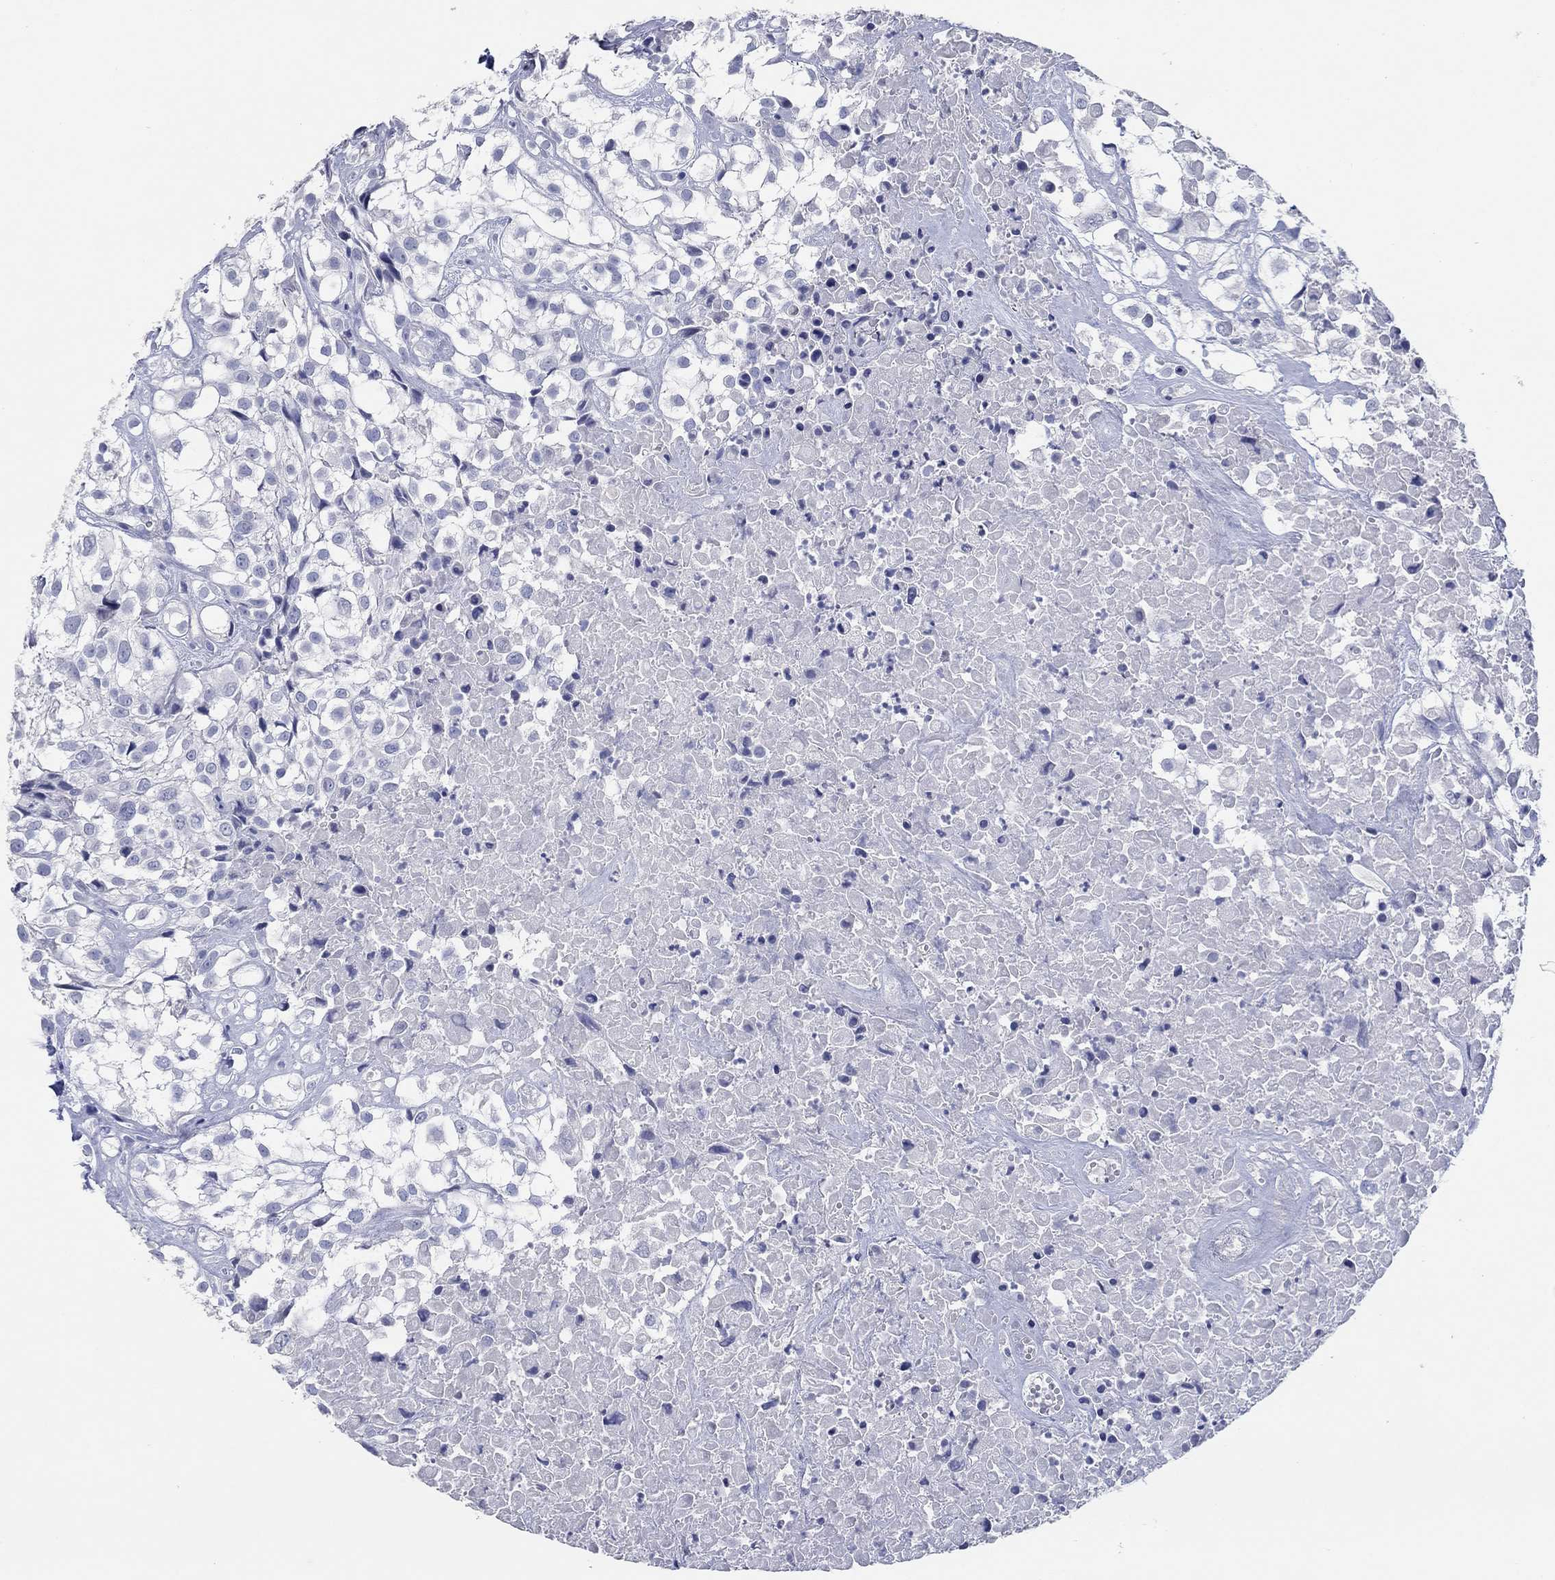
{"staining": {"intensity": "negative", "quantity": "none", "location": "none"}, "tissue": "urothelial cancer", "cell_type": "Tumor cells", "image_type": "cancer", "snomed": [{"axis": "morphology", "description": "Urothelial carcinoma, High grade"}, {"axis": "topography", "description": "Urinary bladder"}], "caption": "This is a histopathology image of immunohistochemistry staining of urothelial carcinoma (high-grade), which shows no expression in tumor cells.", "gene": "POU5F1", "patient": {"sex": "male", "age": 56}}